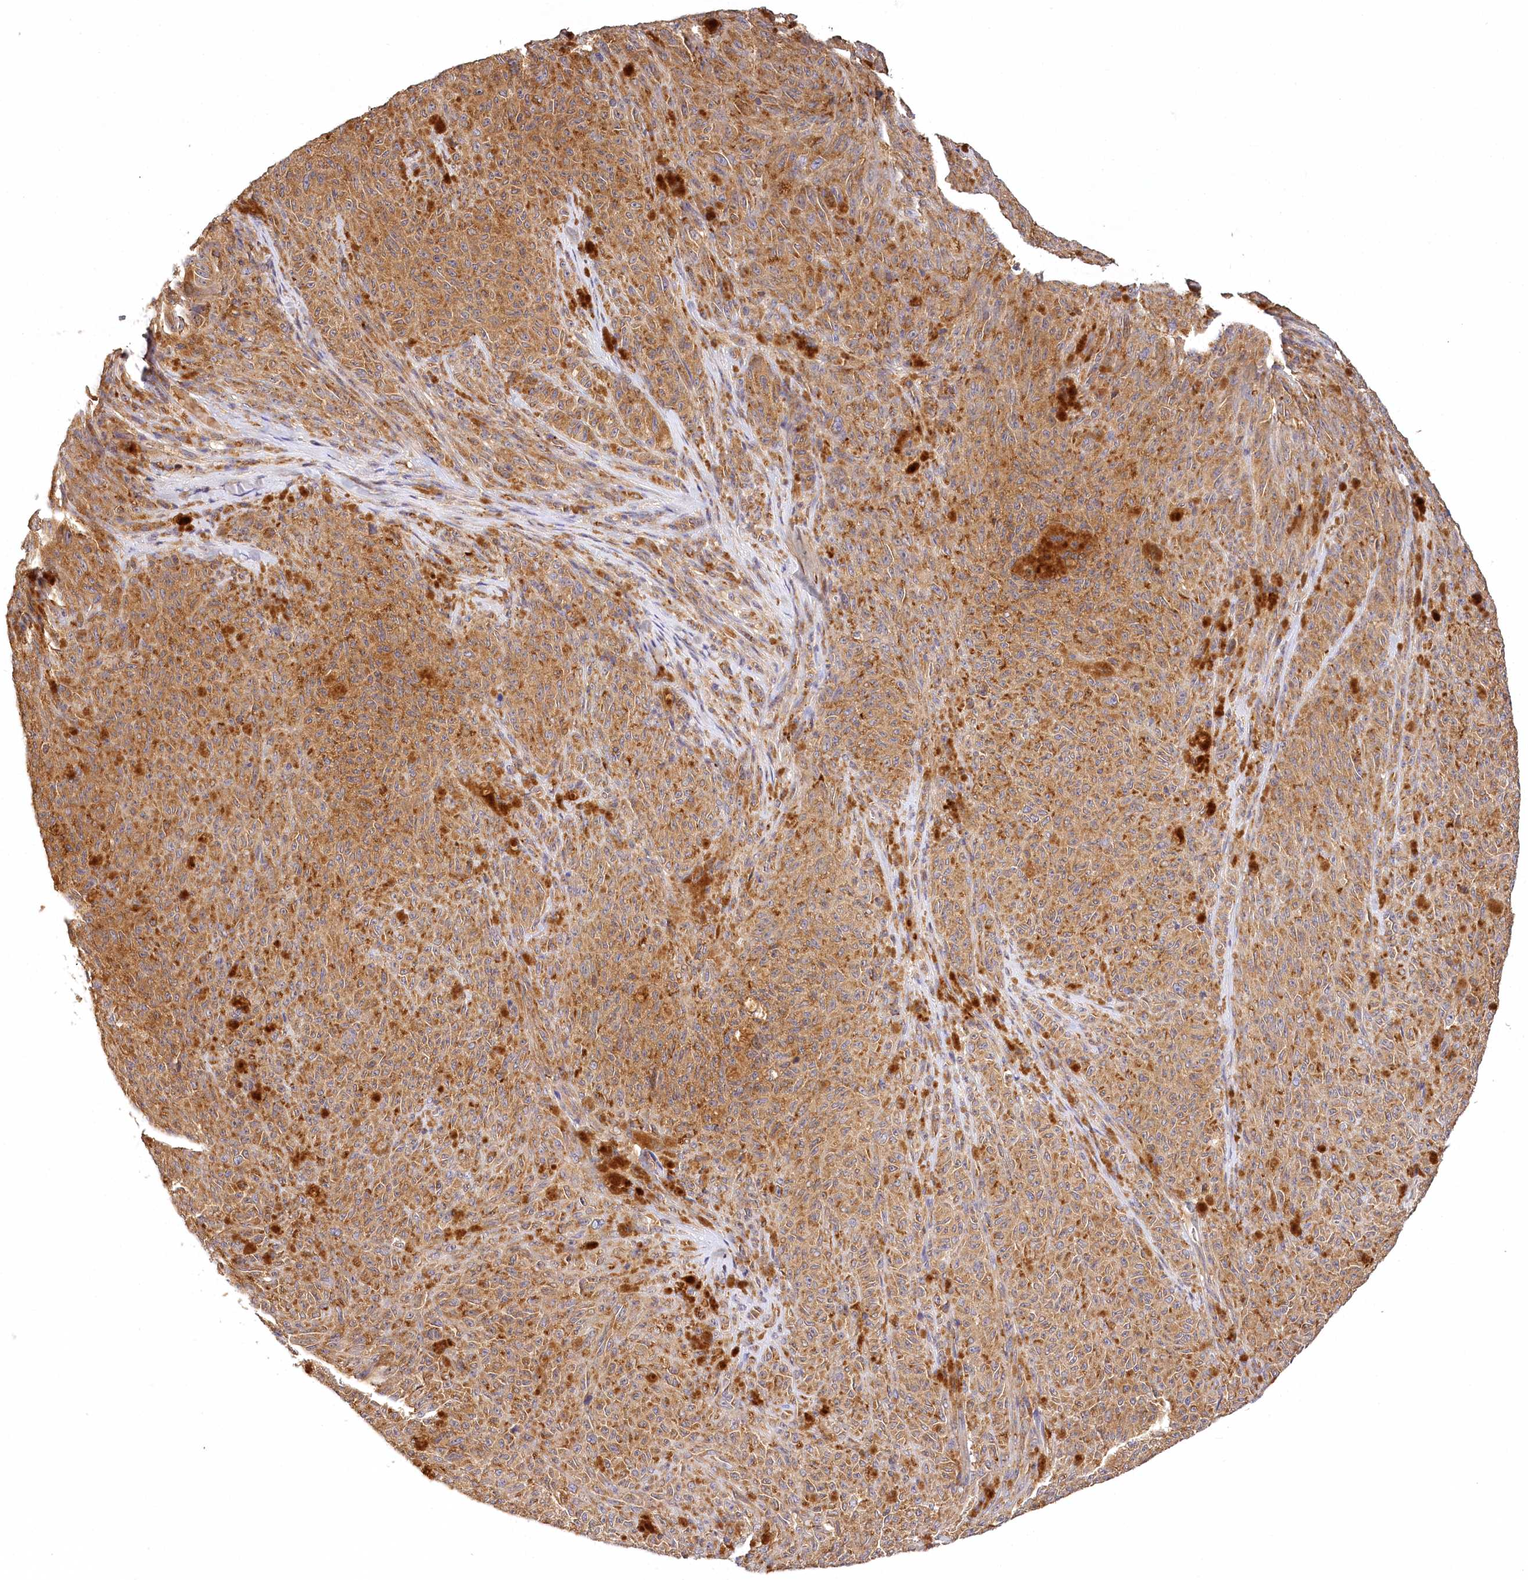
{"staining": {"intensity": "moderate", "quantity": ">75%", "location": "cytoplasmic/membranous"}, "tissue": "melanoma", "cell_type": "Tumor cells", "image_type": "cancer", "snomed": [{"axis": "morphology", "description": "Malignant melanoma, NOS"}, {"axis": "topography", "description": "Skin"}], "caption": "Moderate cytoplasmic/membranous expression for a protein is seen in approximately >75% of tumor cells of malignant melanoma using immunohistochemistry (IHC).", "gene": "LSS", "patient": {"sex": "female", "age": 82}}